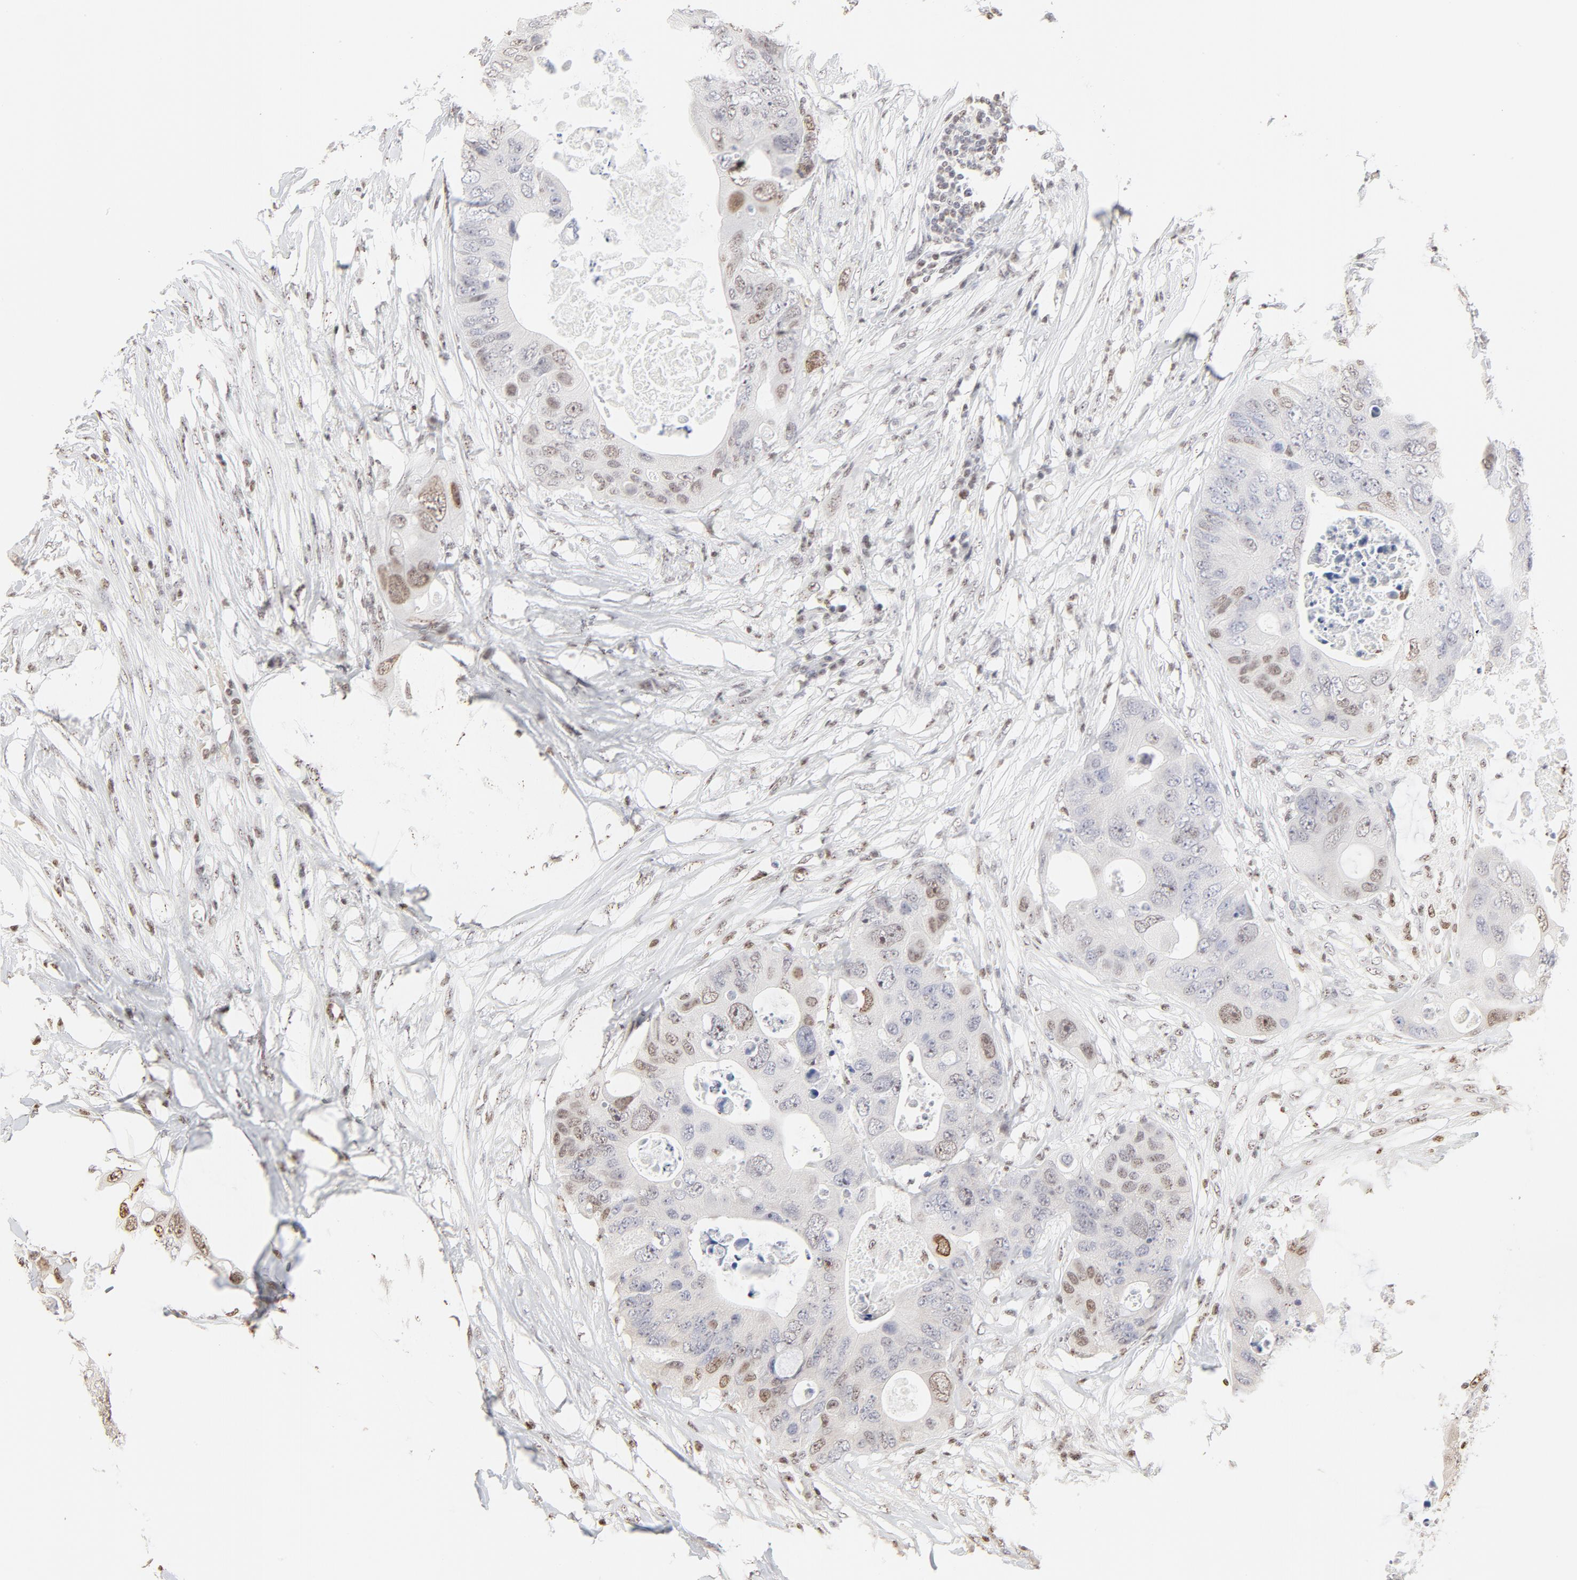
{"staining": {"intensity": "moderate", "quantity": "<25%", "location": "nuclear"}, "tissue": "colorectal cancer", "cell_type": "Tumor cells", "image_type": "cancer", "snomed": [{"axis": "morphology", "description": "Adenocarcinoma, NOS"}, {"axis": "topography", "description": "Colon"}], "caption": "A brown stain labels moderate nuclear expression of a protein in colorectal cancer tumor cells.", "gene": "NFIL3", "patient": {"sex": "male", "age": 71}}